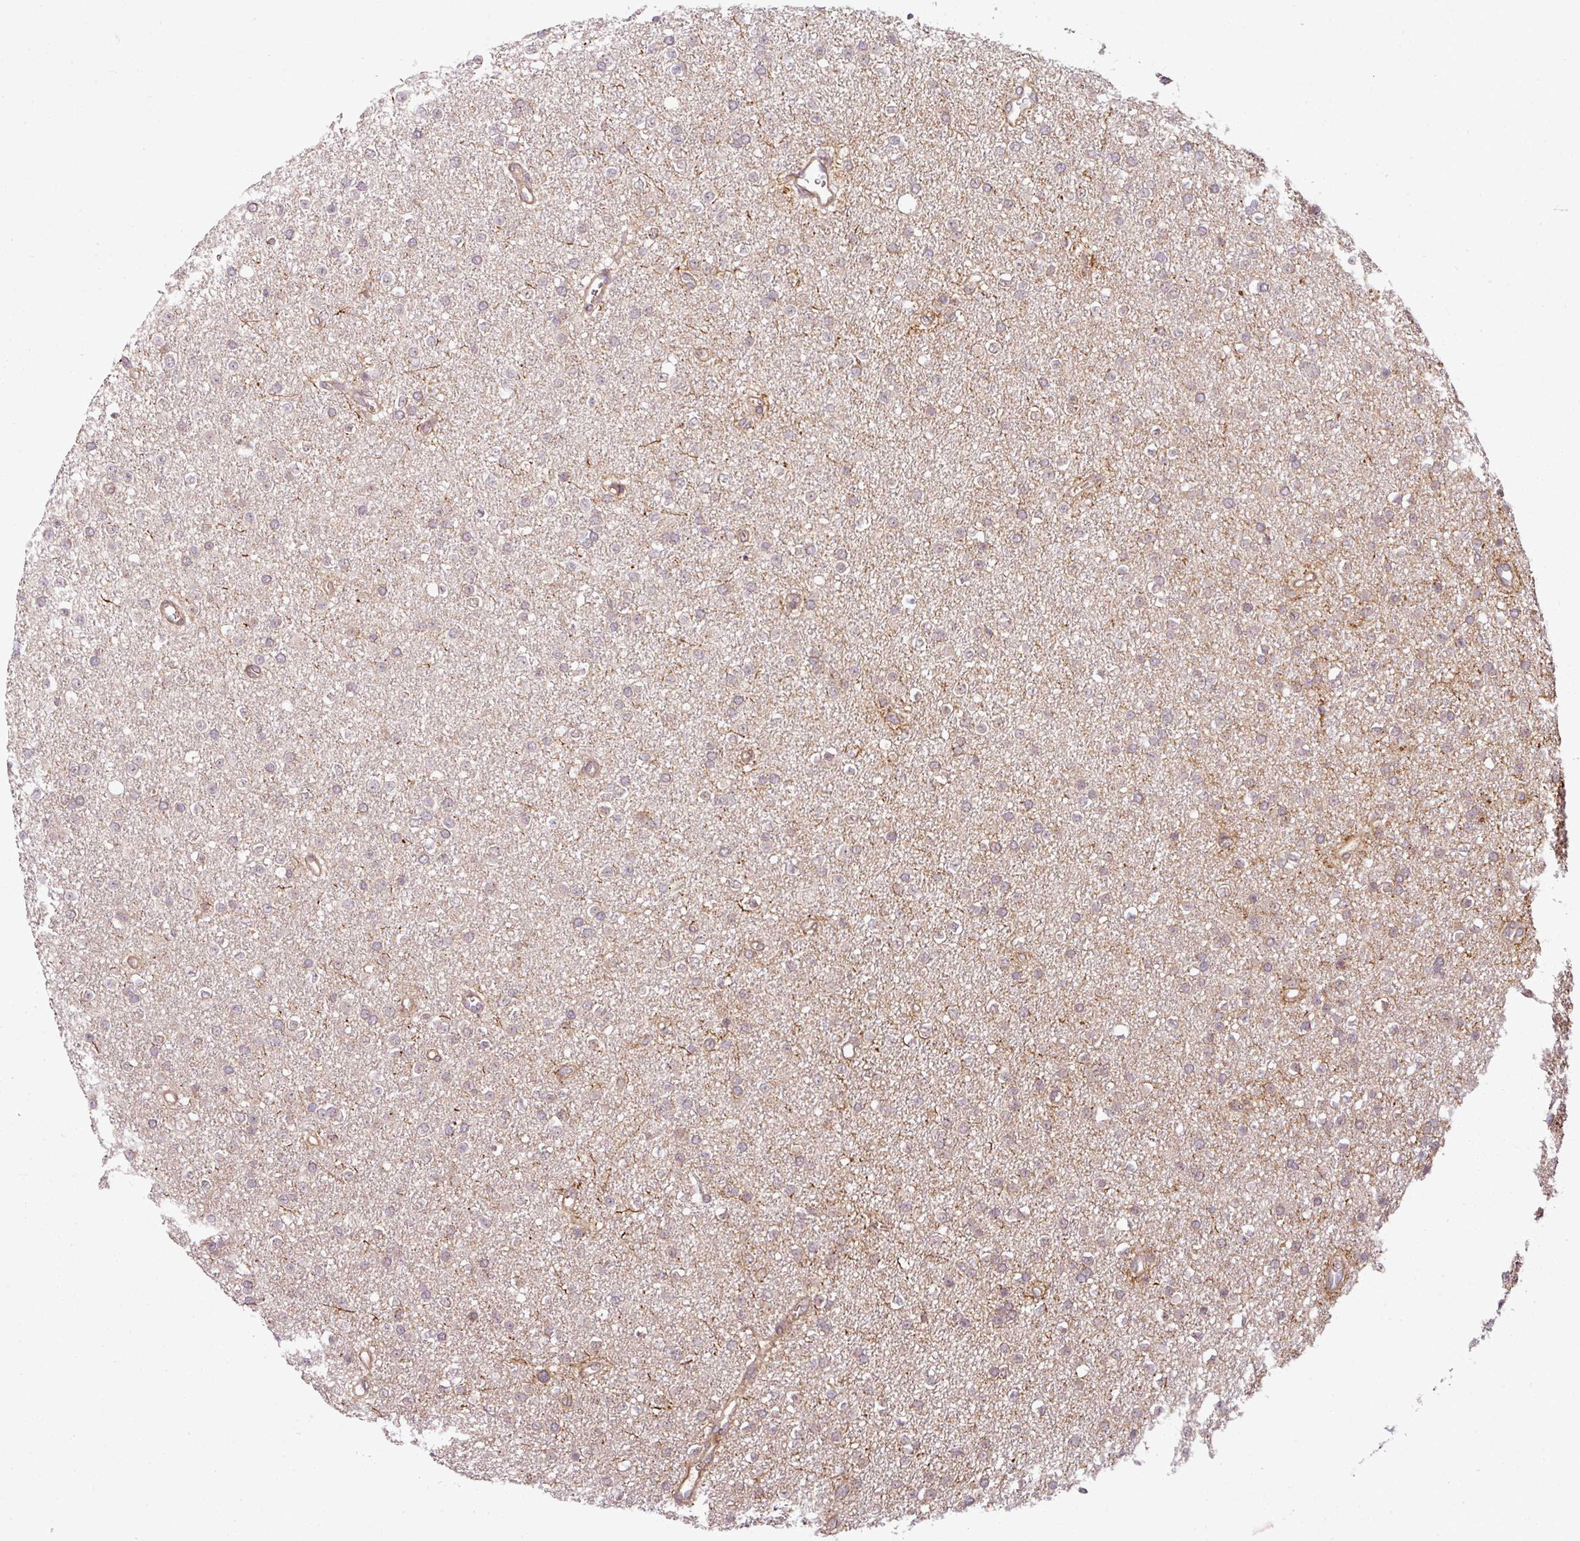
{"staining": {"intensity": "negative", "quantity": "none", "location": "none"}, "tissue": "glioma", "cell_type": "Tumor cells", "image_type": "cancer", "snomed": [{"axis": "morphology", "description": "Glioma, malignant, Low grade"}, {"axis": "topography", "description": "Brain"}], "caption": "Protein analysis of glioma displays no significant staining in tumor cells.", "gene": "ATAT1", "patient": {"sex": "female", "age": 34}}